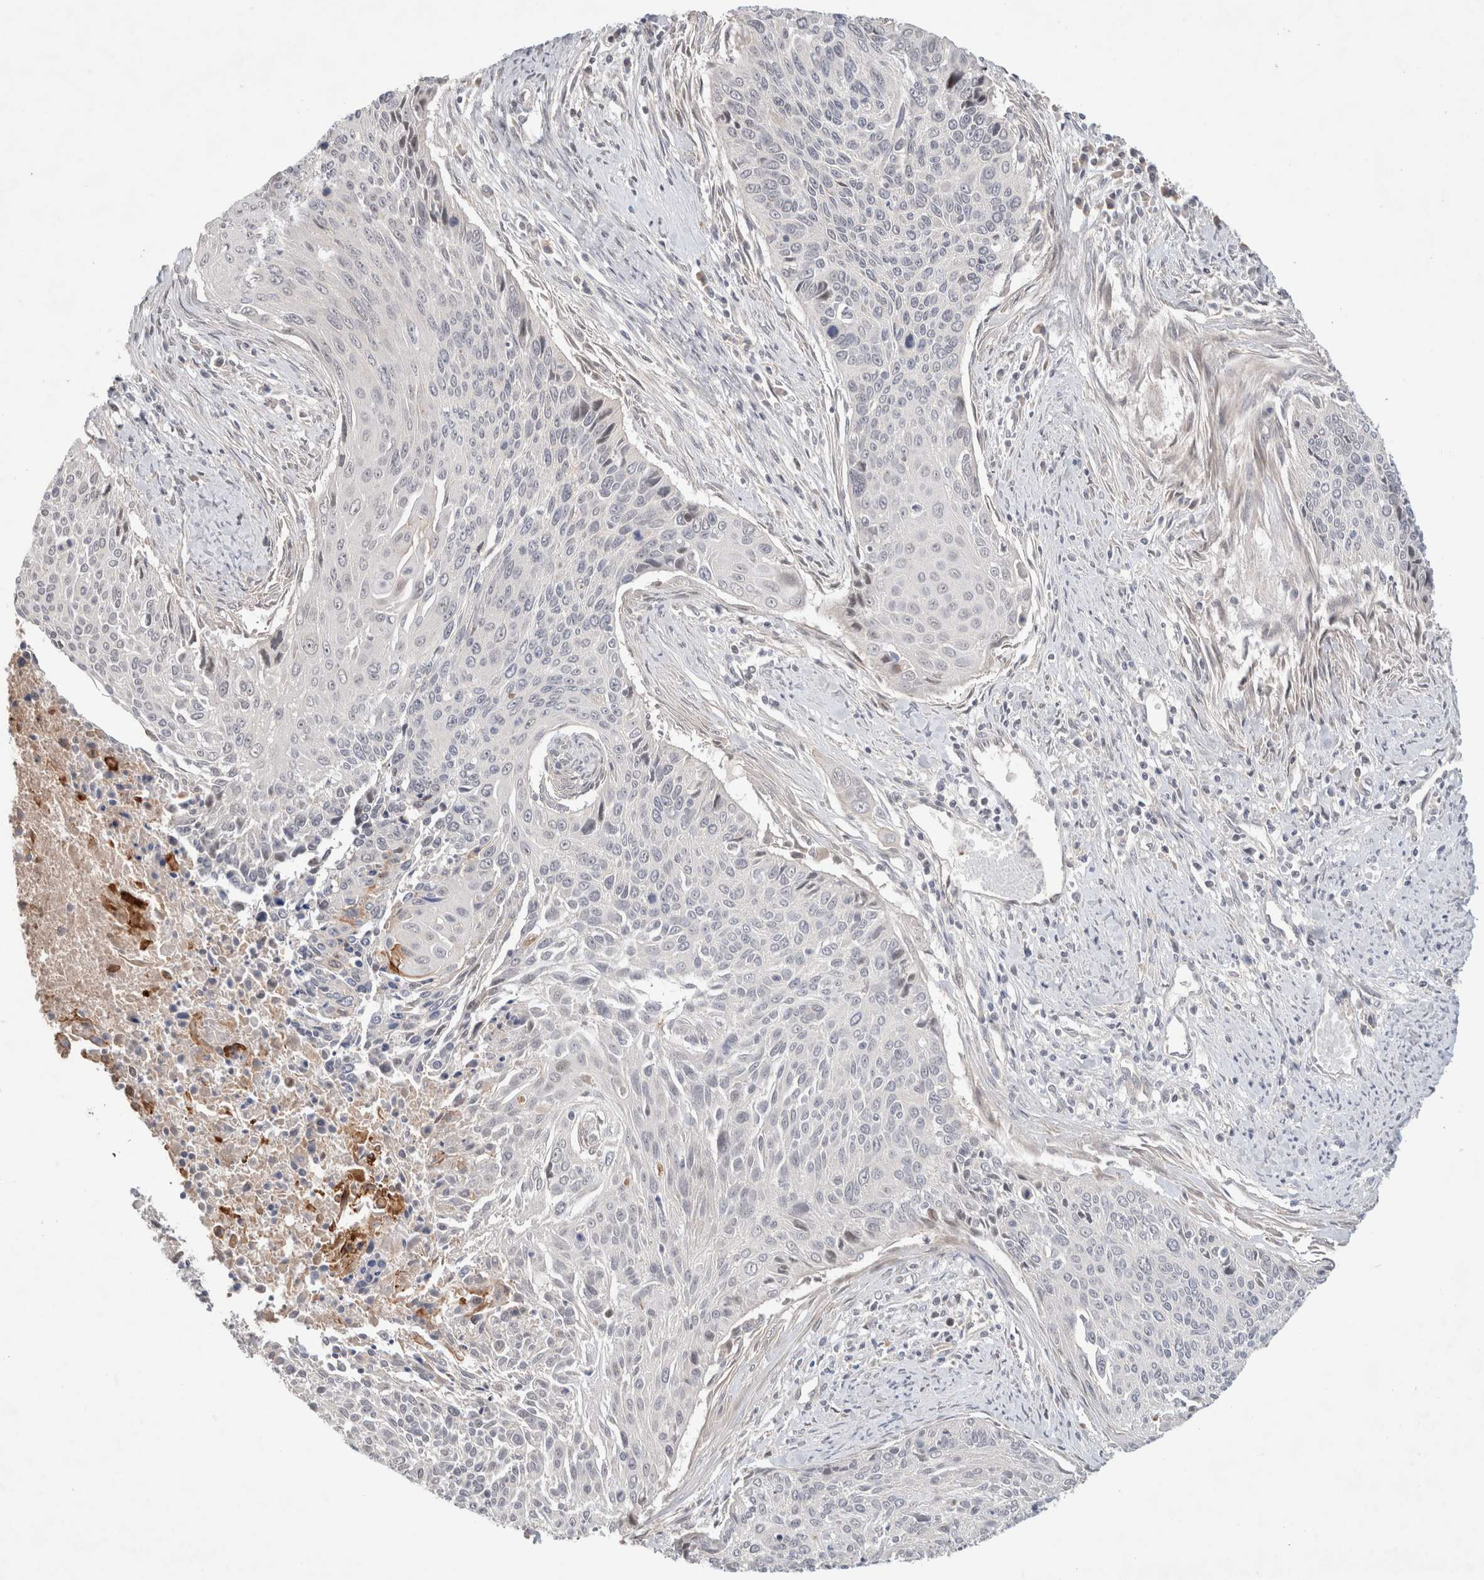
{"staining": {"intensity": "negative", "quantity": "none", "location": "none"}, "tissue": "cervical cancer", "cell_type": "Tumor cells", "image_type": "cancer", "snomed": [{"axis": "morphology", "description": "Squamous cell carcinoma, NOS"}, {"axis": "topography", "description": "Cervix"}], "caption": "IHC micrograph of cervical cancer (squamous cell carcinoma) stained for a protein (brown), which shows no positivity in tumor cells.", "gene": "SYDE2", "patient": {"sex": "female", "age": 55}}